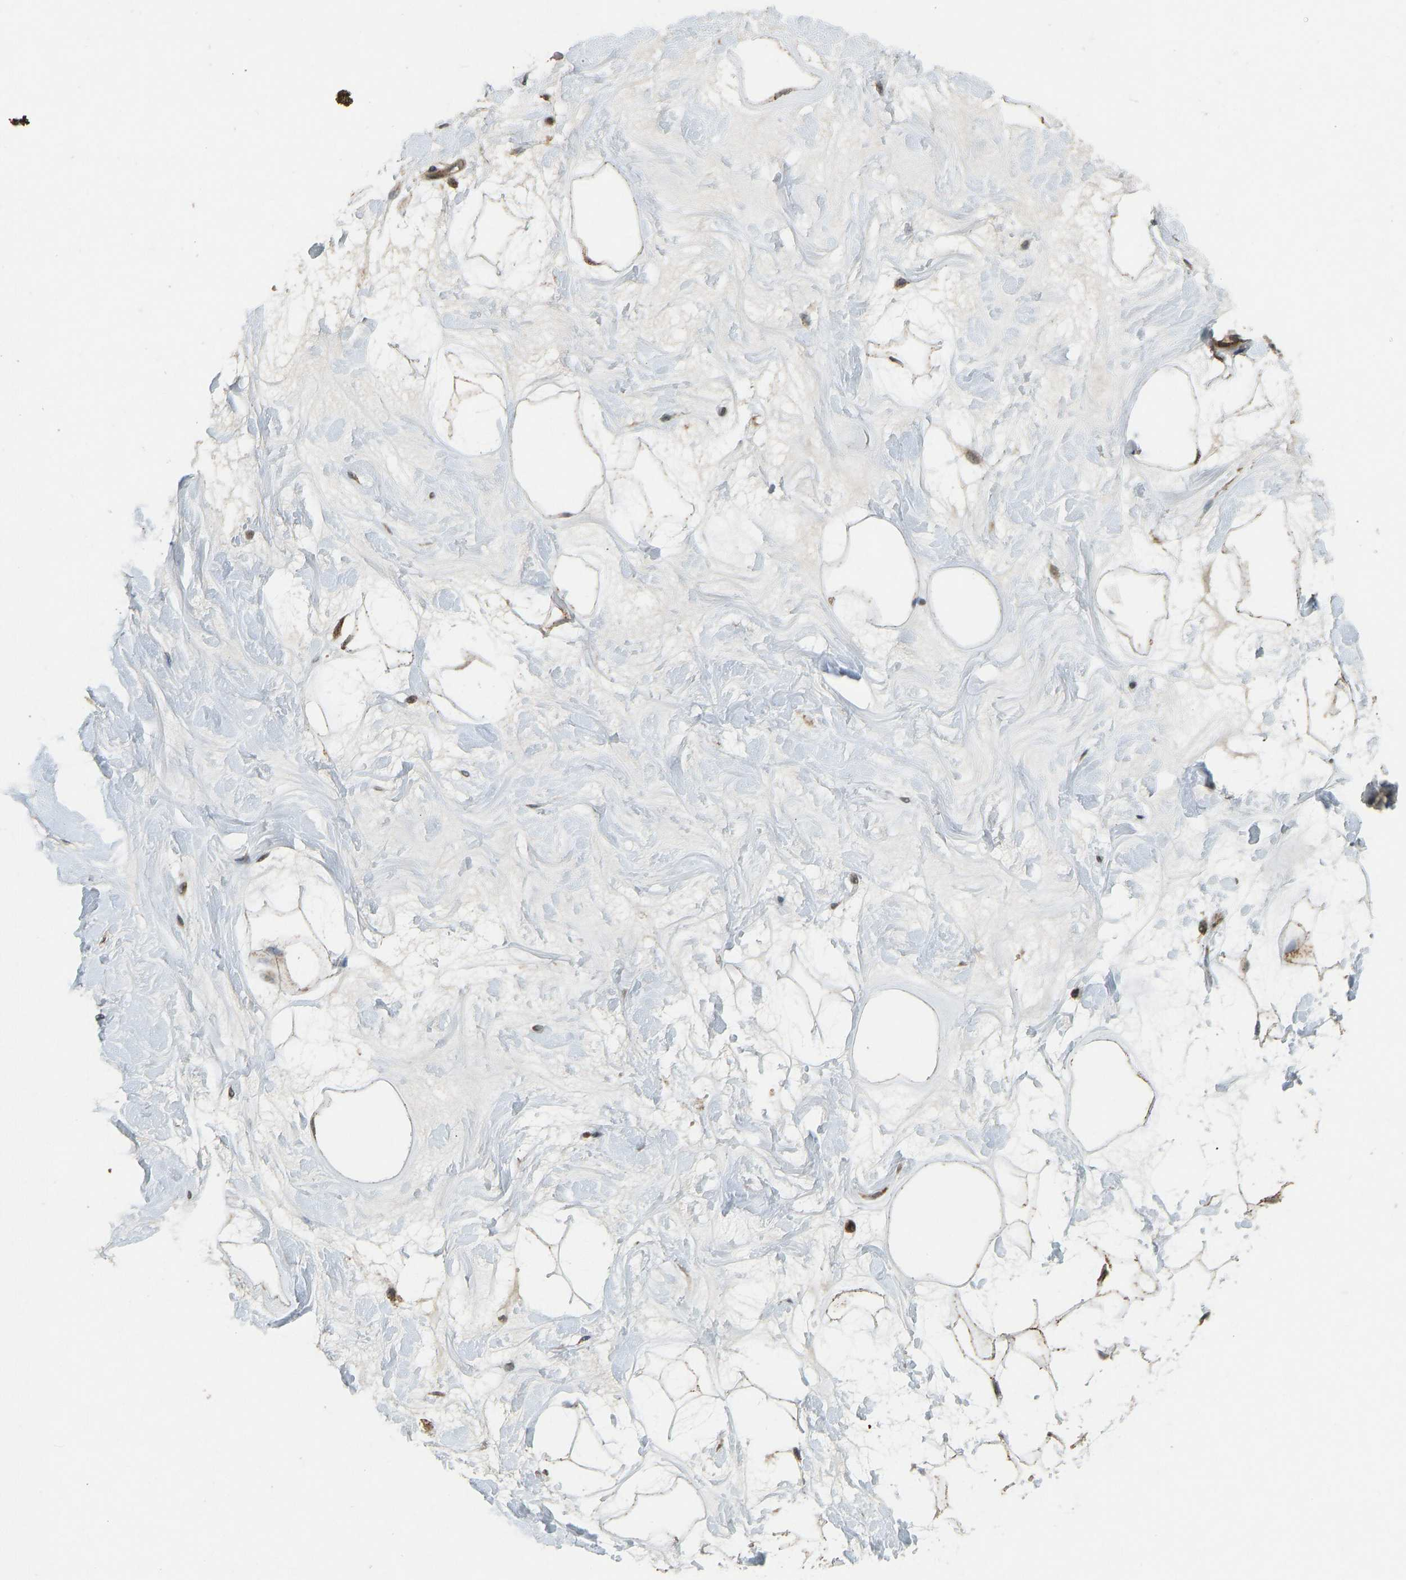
{"staining": {"intensity": "moderate", "quantity": ">75%", "location": "cytoplasmic/membranous"}, "tissue": "breast", "cell_type": "Adipocytes", "image_type": "normal", "snomed": [{"axis": "morphology", "description": "Normal tissue, NOS"}, {"axis": "morphology", "description": "Lobular carcinoma"}, {"axis": "topography", "description": "Breast"}], "caption": "A micrograph showing moderate cytoplasmic/membranous staining in about >75% of adipocytes in normal breast, as visualized by brown immunohistochemical staining.", "gene": "ACADS", "patient": {"sex": "female", "age": 59}}